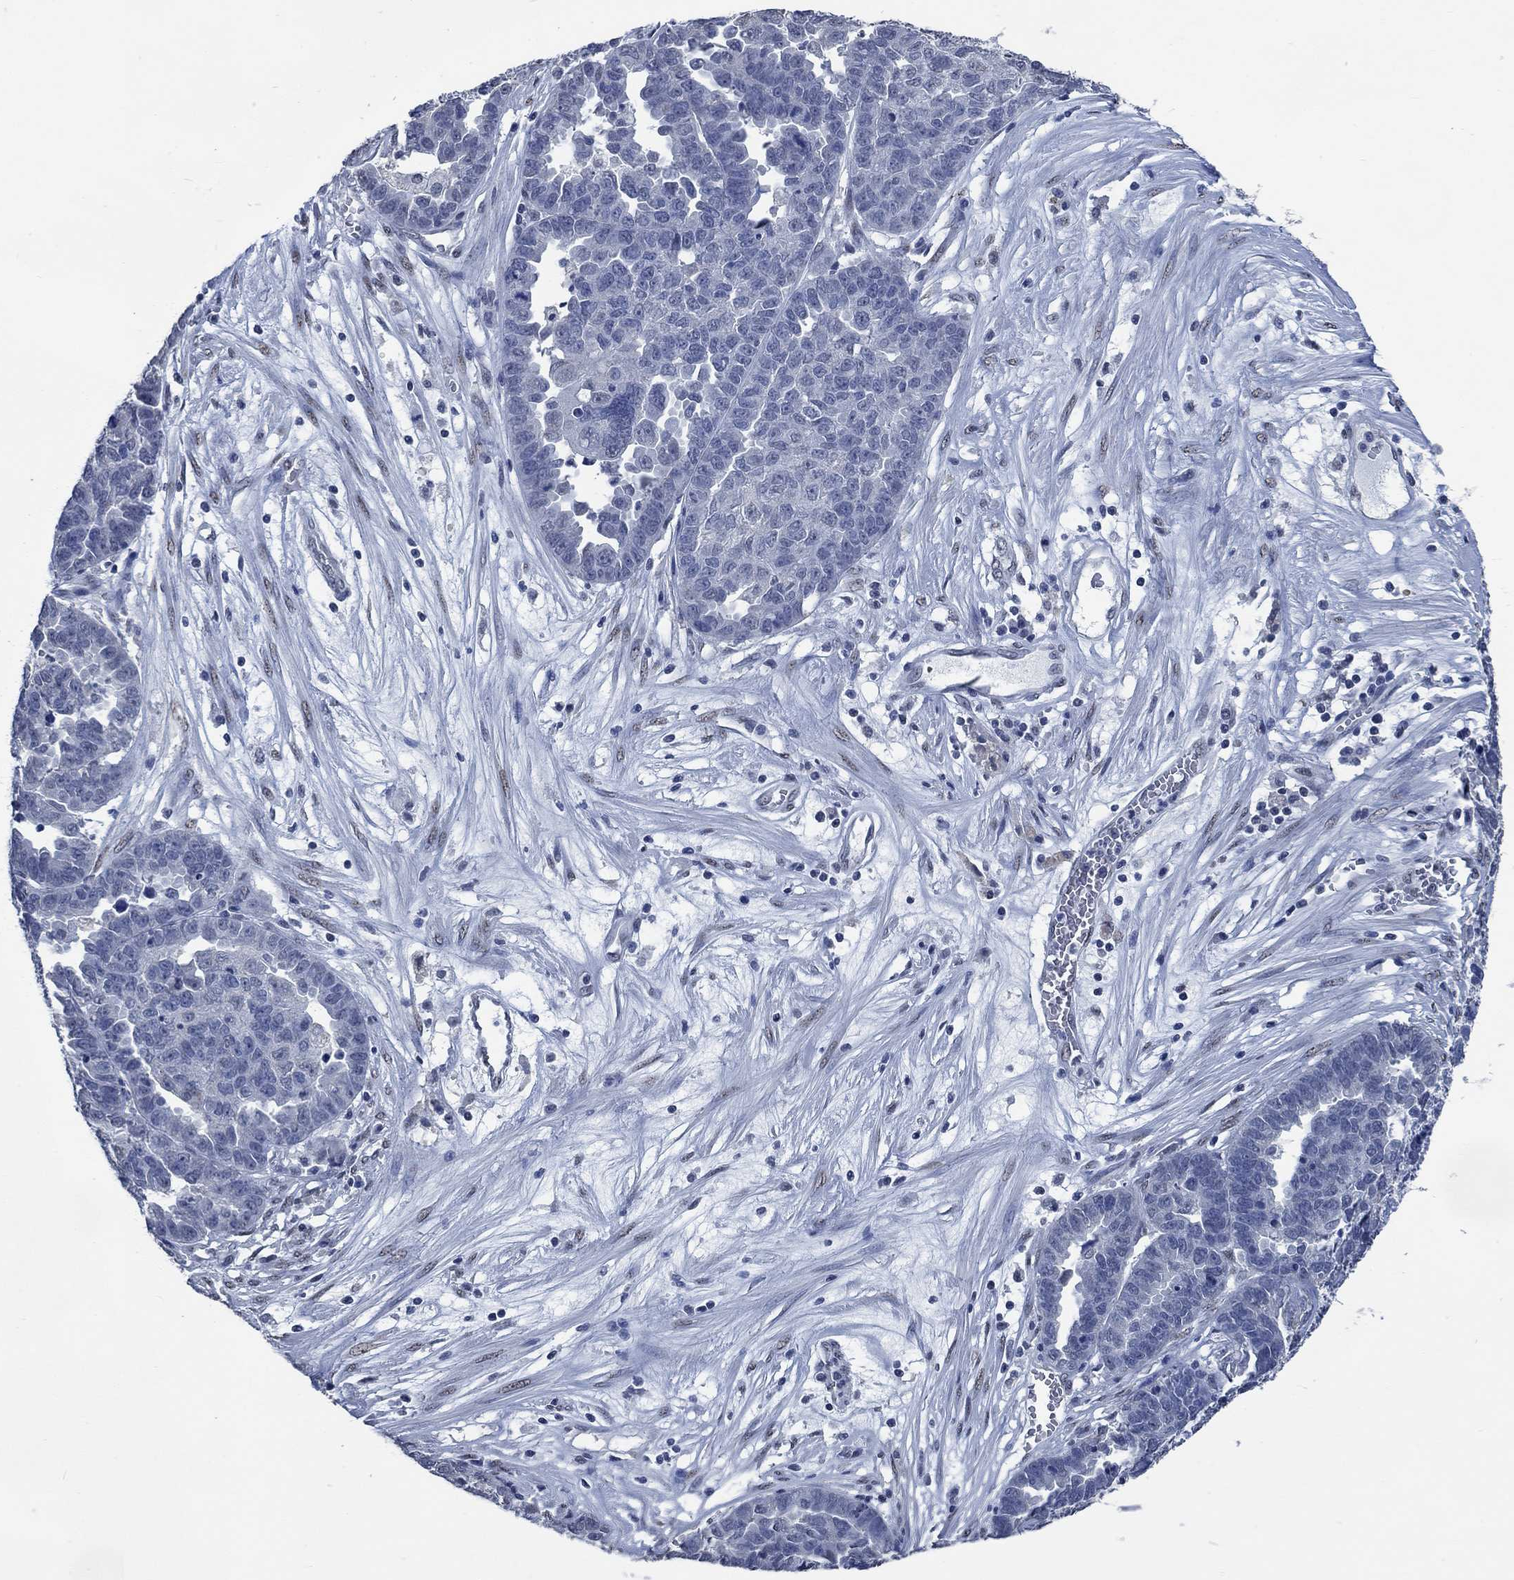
{"staining": {"intensity": "negative", "quantity": "none", "location": "none"}, "tissue": "ovarian cancer", "cell_type": "Tumor cells", "image_type": "cancer", "snomed": [{"axis": "morphology", "description": "Cystadenocarcinoma, serous, NOS"}, {"axis": "topography", "description": "Ovary"}], "caption": "Immunohistochemistry photomicrograph of ovarian serous cystadenocarcinoma stained for a protein (brown), which exhibits no positivity in tumor cells.", "gene": "OBSCN", "patient": {"sex": "female", "age": 87}}